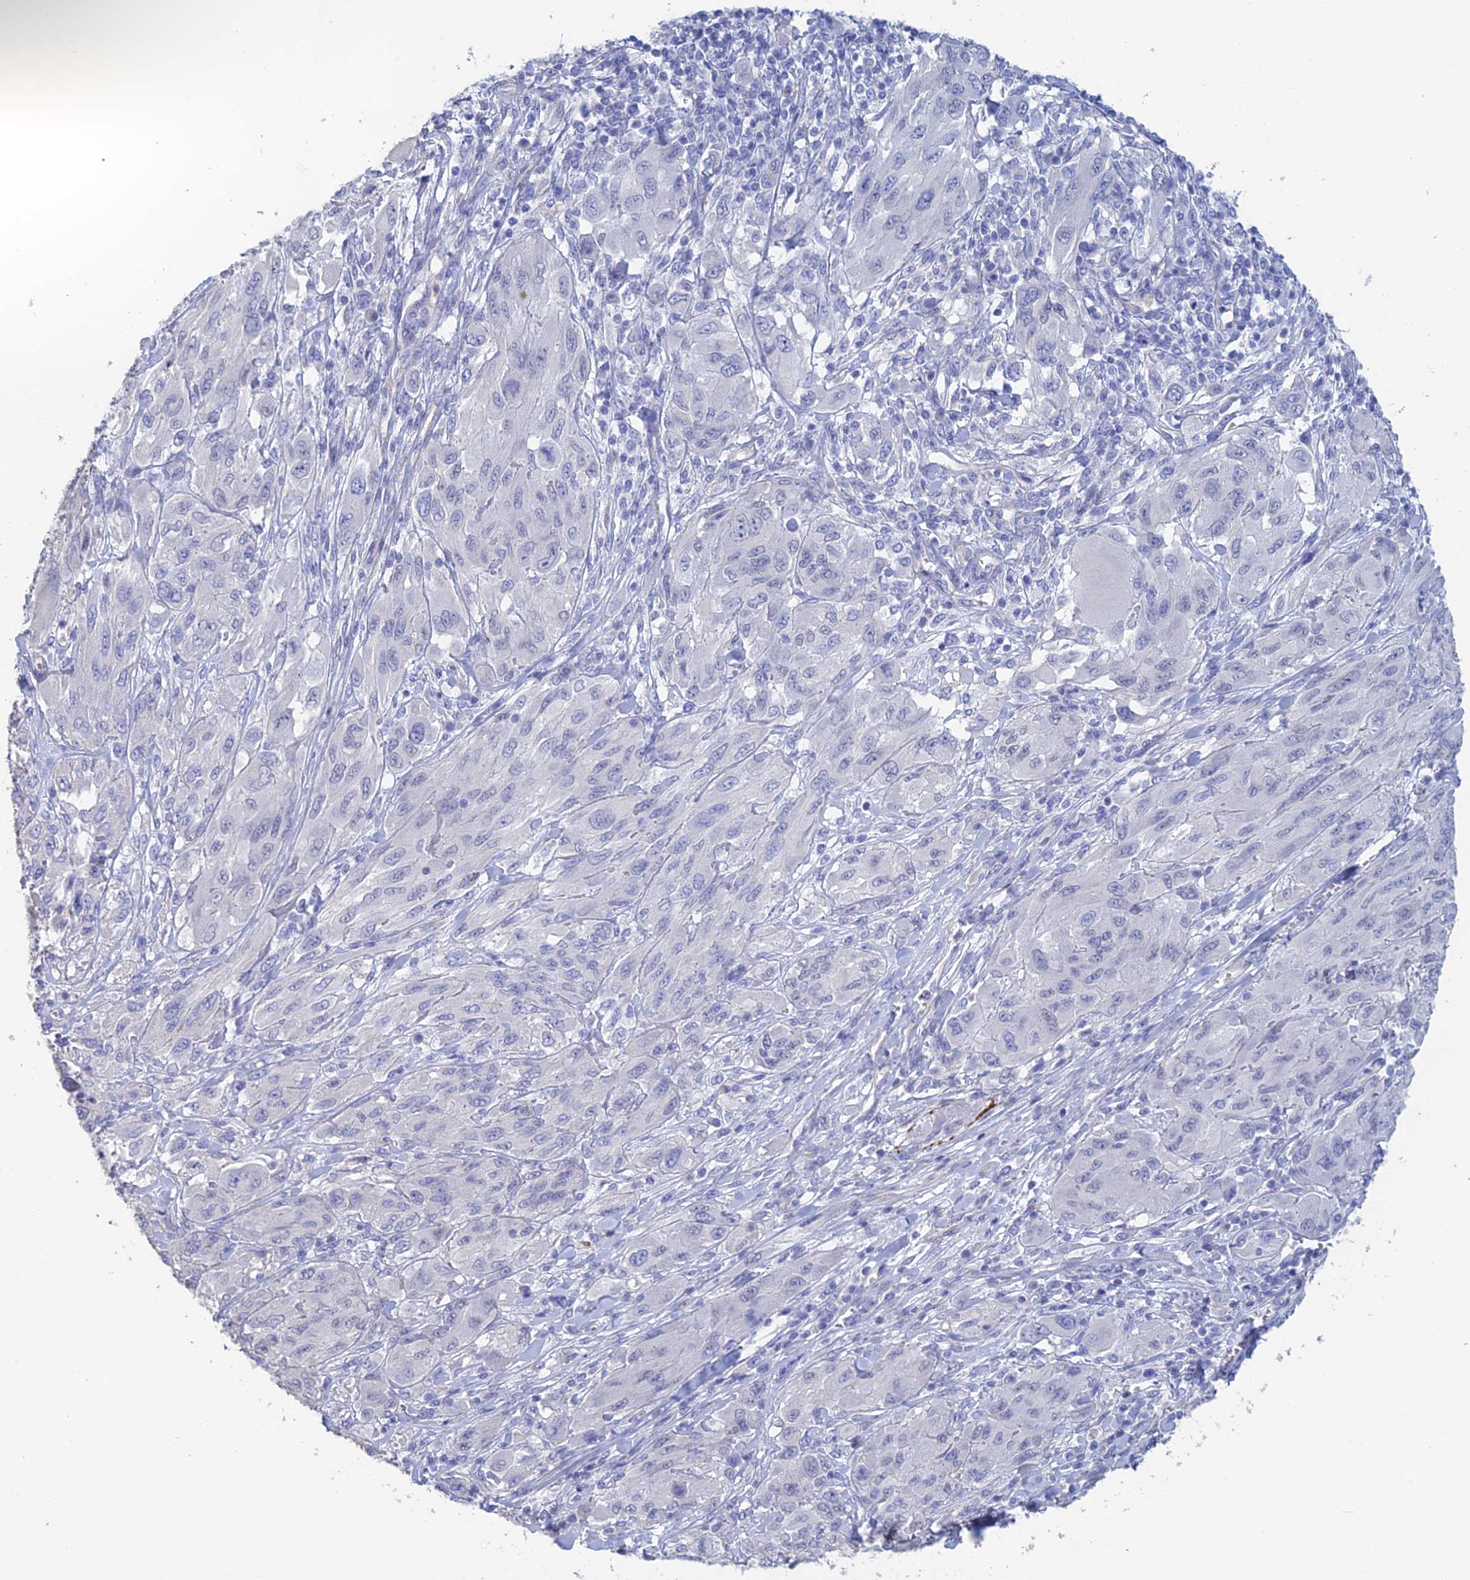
{"staining": {"intensity": "negative", "quantity": "none", "location": "none"}, "tissue": "melanoma", "cell_type": "Tumor cells", "image_type": "cancer", "snomed": [{"axis": "morphology", "description": "Malignant melanoma, NOS"}, {"axis": "topography", "description": "Skin"}], "caption": "IHC of malignant melanoma reveals no staining in tumor cells.", "gene": "PCDHA8", "patient": {"sex": "female", "age": 91}}